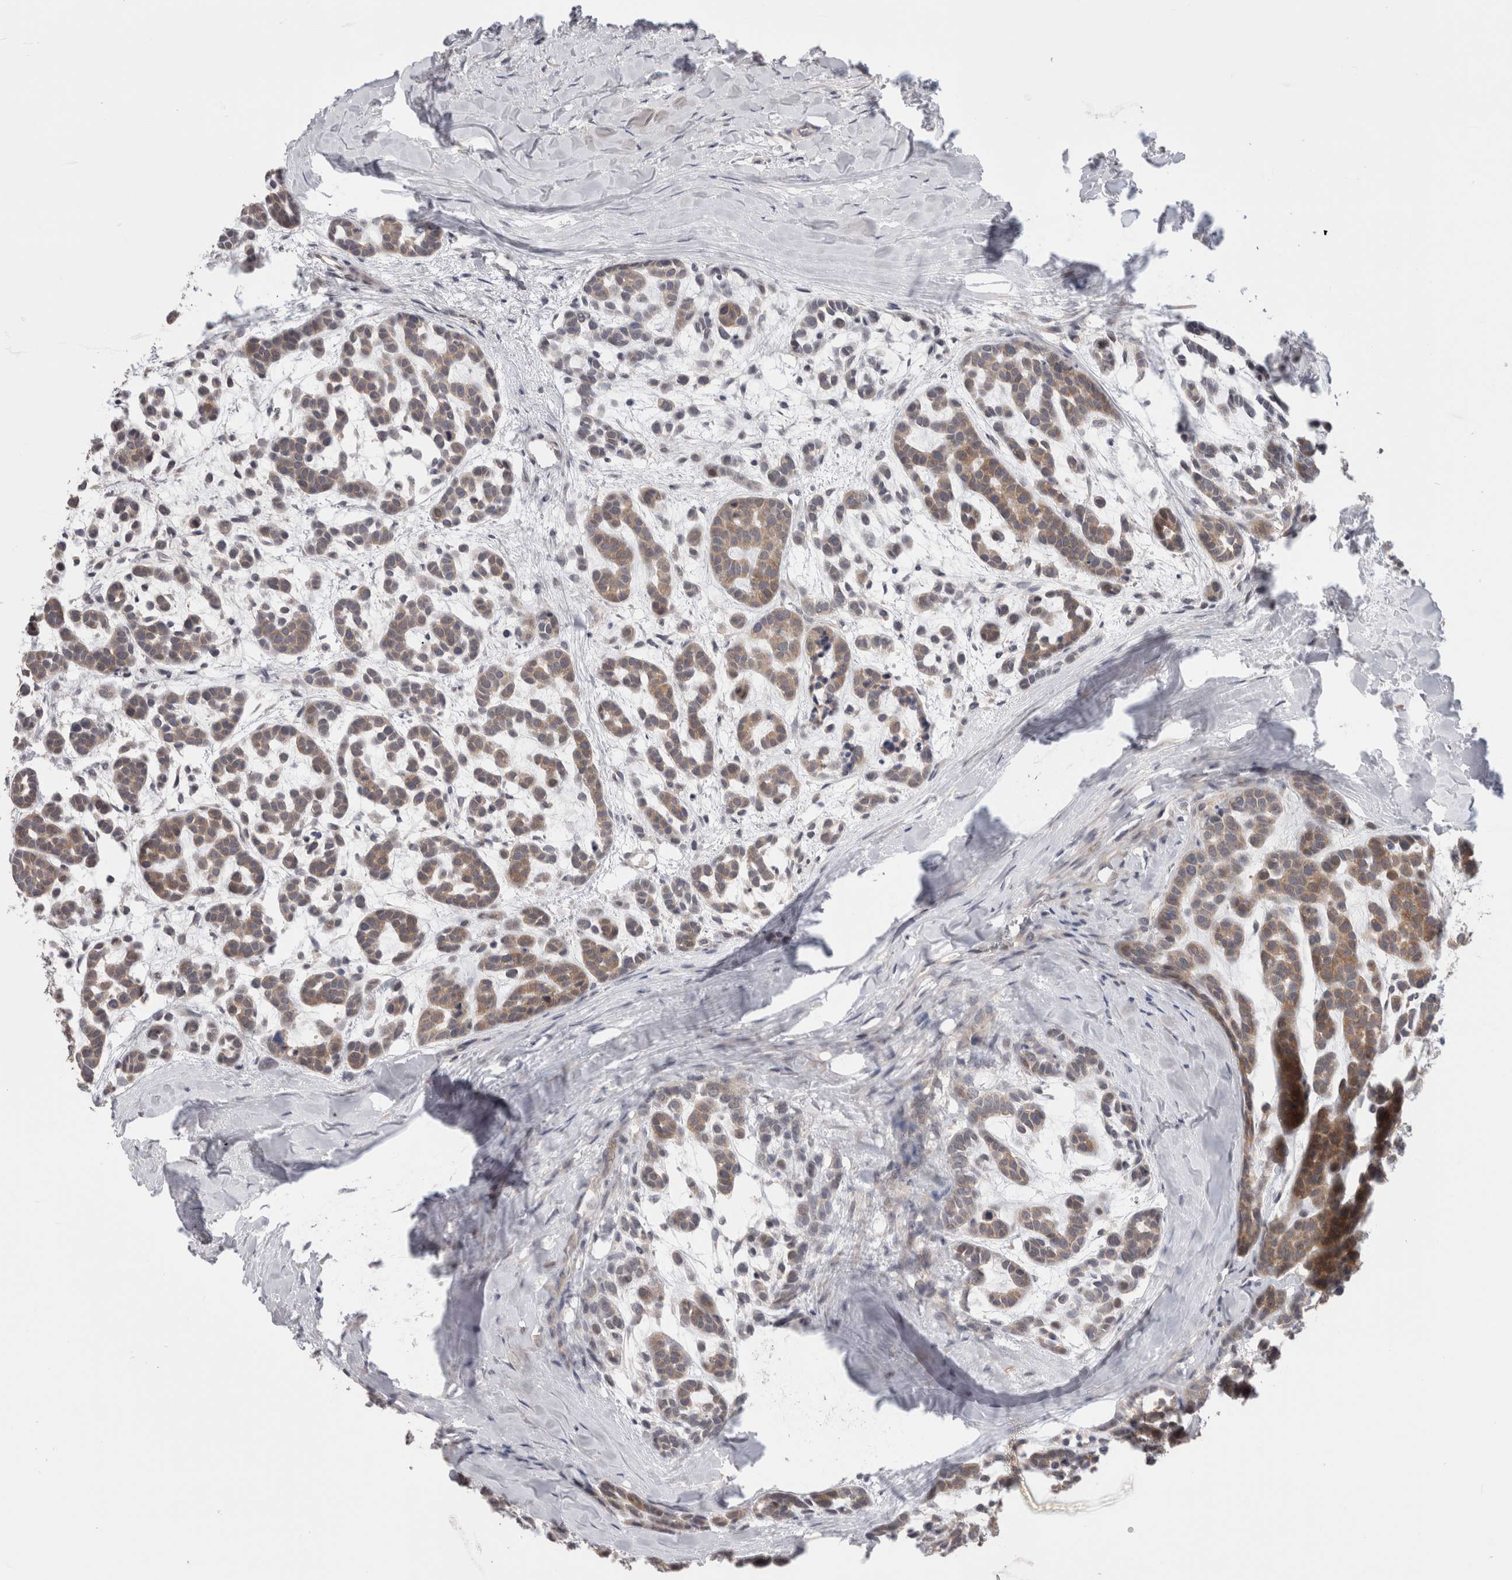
{"staining": {"intensity": "weak", "quantity": ">75%", "location": "cytoplasmic/membranous"}, "tissue": "head and neck cancer", "cell_type": "Tumor cells", "image_type": "cancer", "snomed": [{"axis": "morphology", "description": "Adenocarcinoma, NOS"}, {"axis": "morphology", "description": "Adenoma, NOS"}, {"axis": "topography", "description": "Head-Neck"}], "caption": "IHC of human head and neck cancer demonstrates low levels of weak cytoplasmic/membranous staining in about >75% of tumor cells.", "gene": "CRYBG1", "patient": {"sex": "female", "age": 55}}